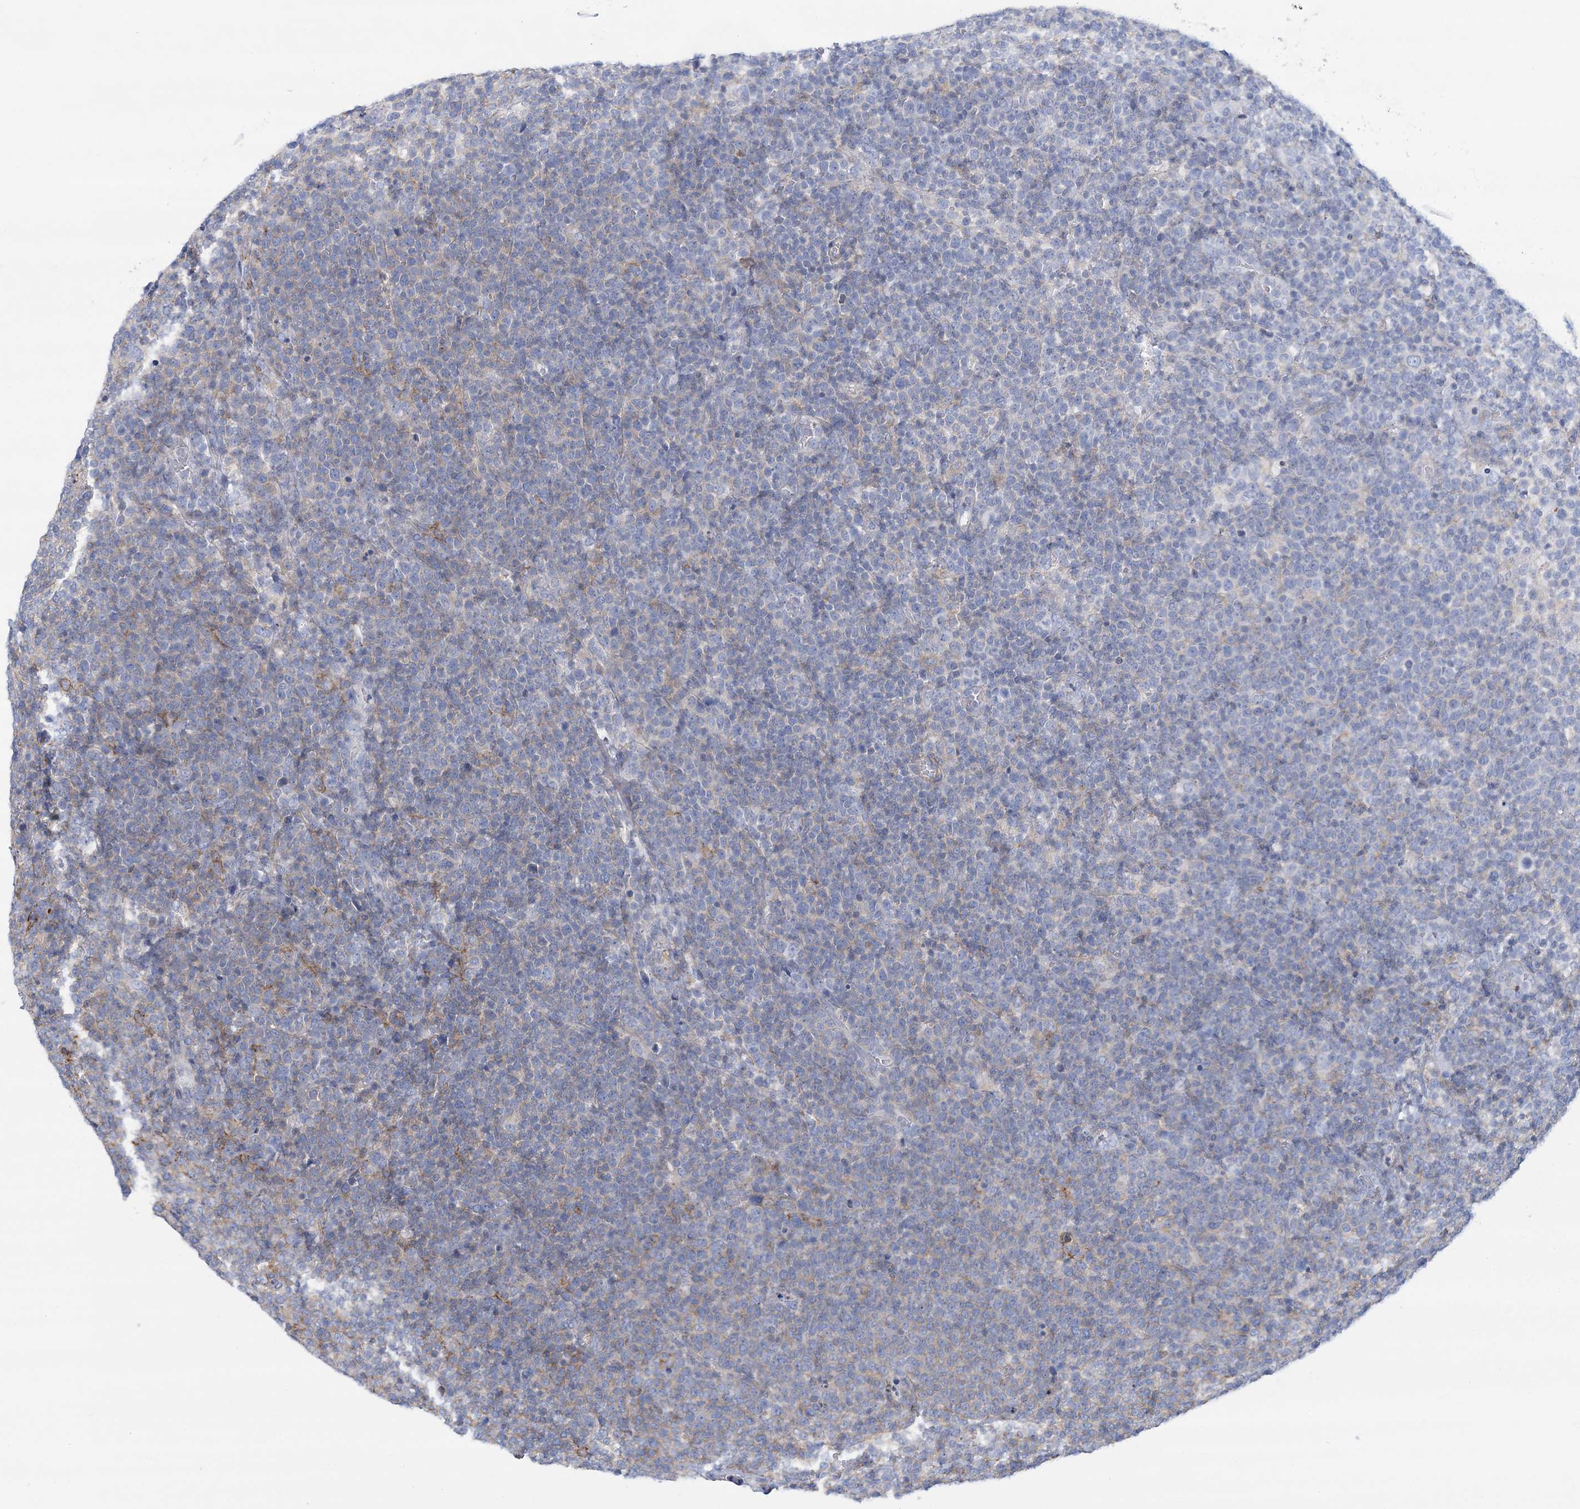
{"staining": {"intensity": "negative", "quantity": "none", "location": "none"}, "tissue": "lymphoma", "cell_type": "Tumor cells", "image_type": "cancer", "snomed": [{"axis": "morphology", "description": "Malignant lymphoma, non-Hodgkin's type, High grade"}, {"axis": "topography", "description": "Lymph node"}], "caption": "Immunohistochemistry (IHC) histopathology image of neoplastic tissue: lymphoma stained with DAB demonstrates no significant protein staining in tumor cells. (DAB (3,3'-diaminobenzidine) immunohistochemistry (IHC) visualized using brightfield microscopy, high magnification).", "gene": "C11orf21", "patient": {"sex": "male", "age": 61}}